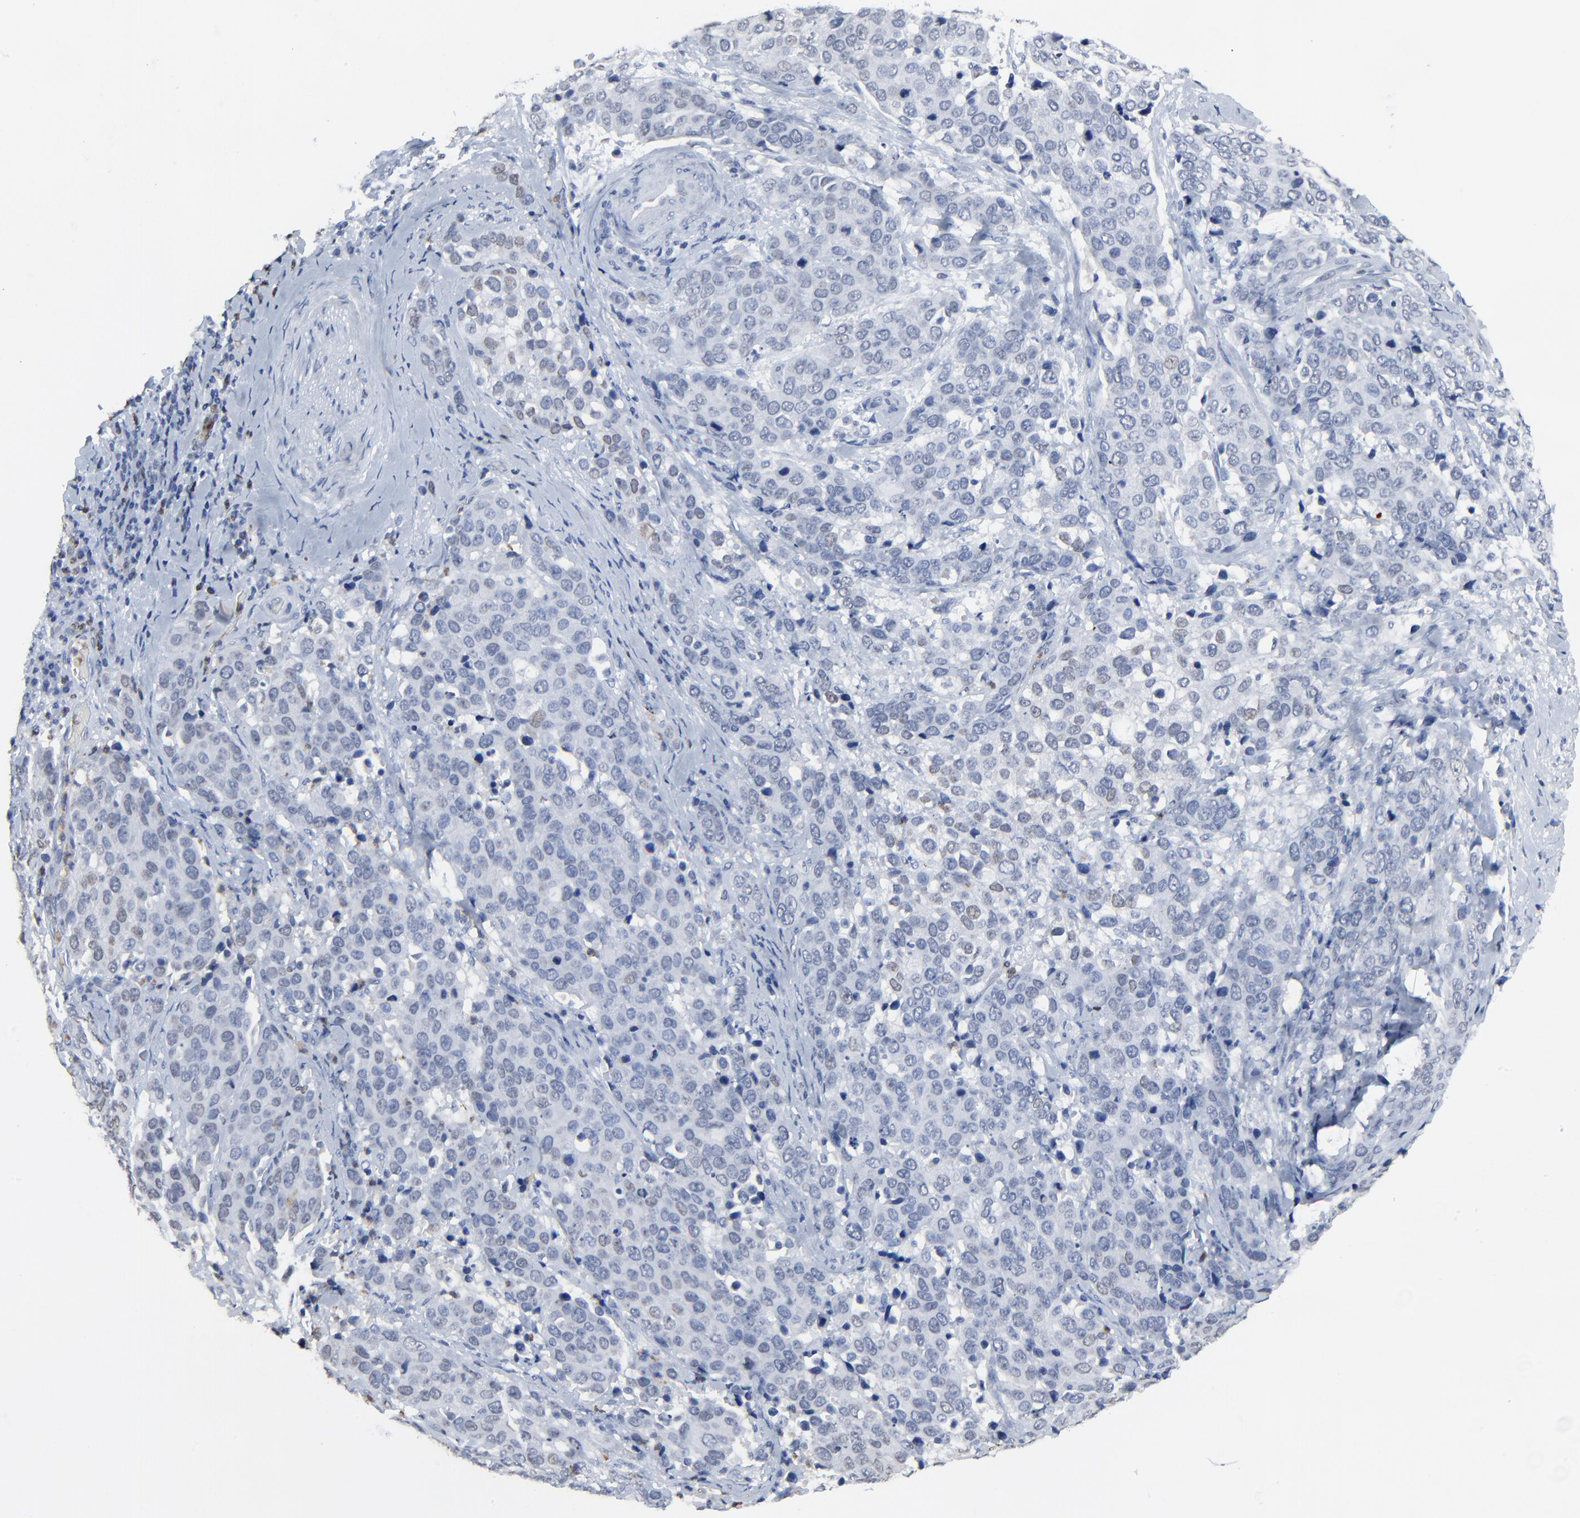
{"staining": {"intensity": "negative", "quantity": "none", "location": "none"}, "tissue": "cervical cancer", "cell_type": "Tumor cells", "image_type": "cancer", "snomed": [{"axis": "morphology", "description": "Squamous cell carcinoma, NOS"}, {"axis": "topography", "description": "Cervix"}], "caption": "A high-resolution photomicrograph shows immunohistochemistry staining of squamous cell carcinoma (cervical), which exhibits no significant expression in tumor cells.", "gene": "BIRC3", "patient": {"sex": "female", "age": 54}}